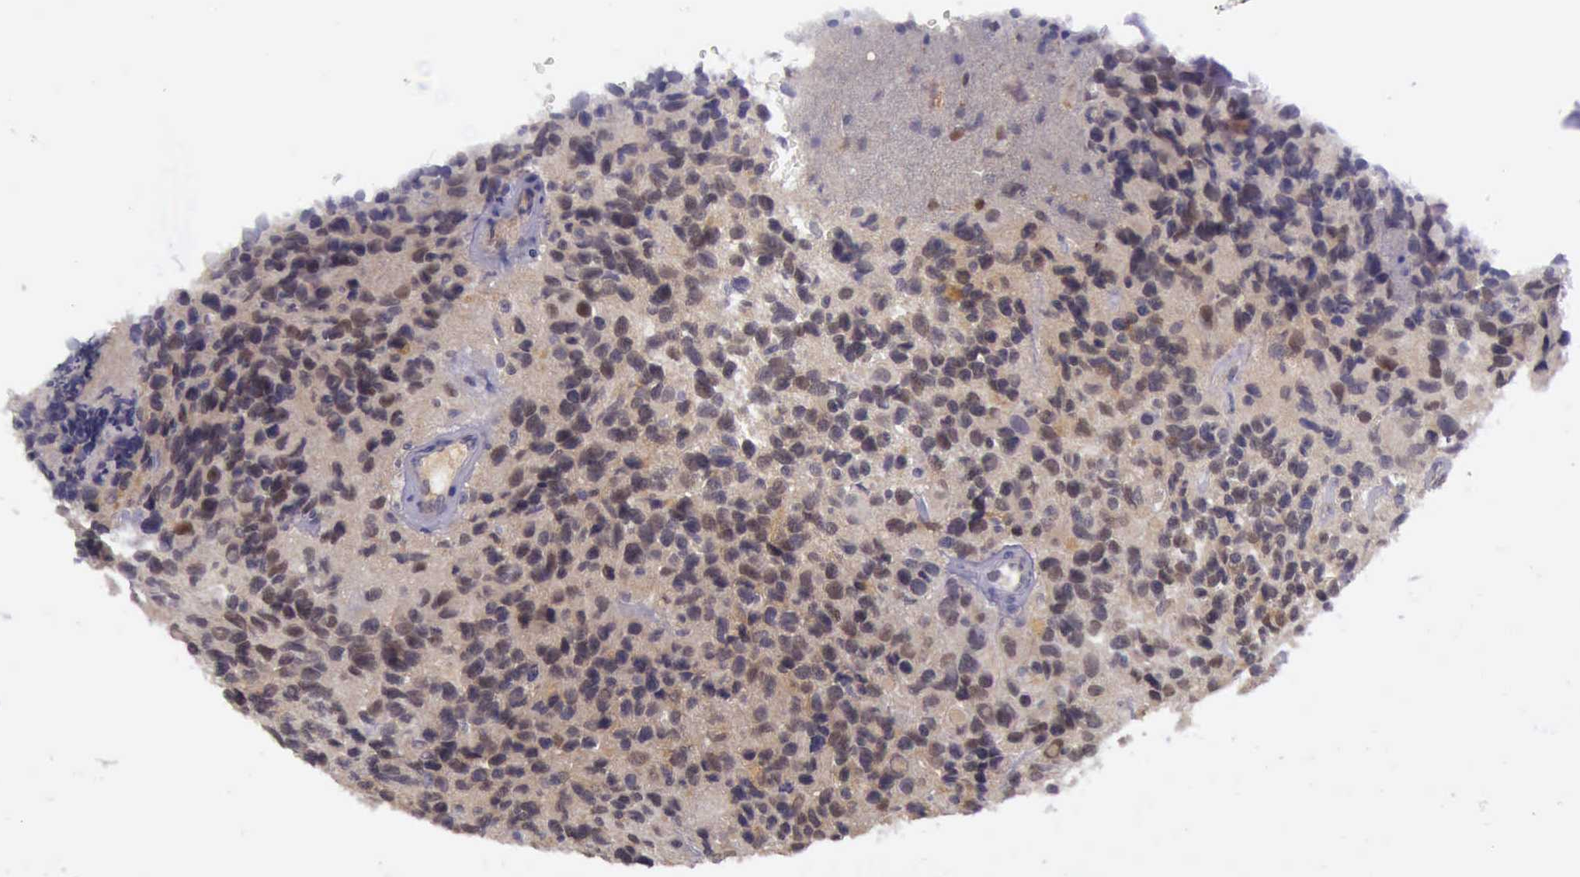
{"staining": {"intensity": "moderate", "quantity": "<25%", "location": "cytoplasmic/membranous,nuclear"}, "tissue": "glioma", "cell_type": "Tumor cells", "image_type": "cancer", "snomed": [{"axis": "morphology", "description": "Glioma, malignant, High grade"}, {"axis": "topography", "description": "Brain"}], "caption": "Malignant high-grade glioma stained with a brown dye demonstrates moderate cytoplasmic/membranous and nuclear positive positivity in approximately <25% of tumor cells.", "gene": "ARNT2", "patient": {"sex": "male", "age": 77}}